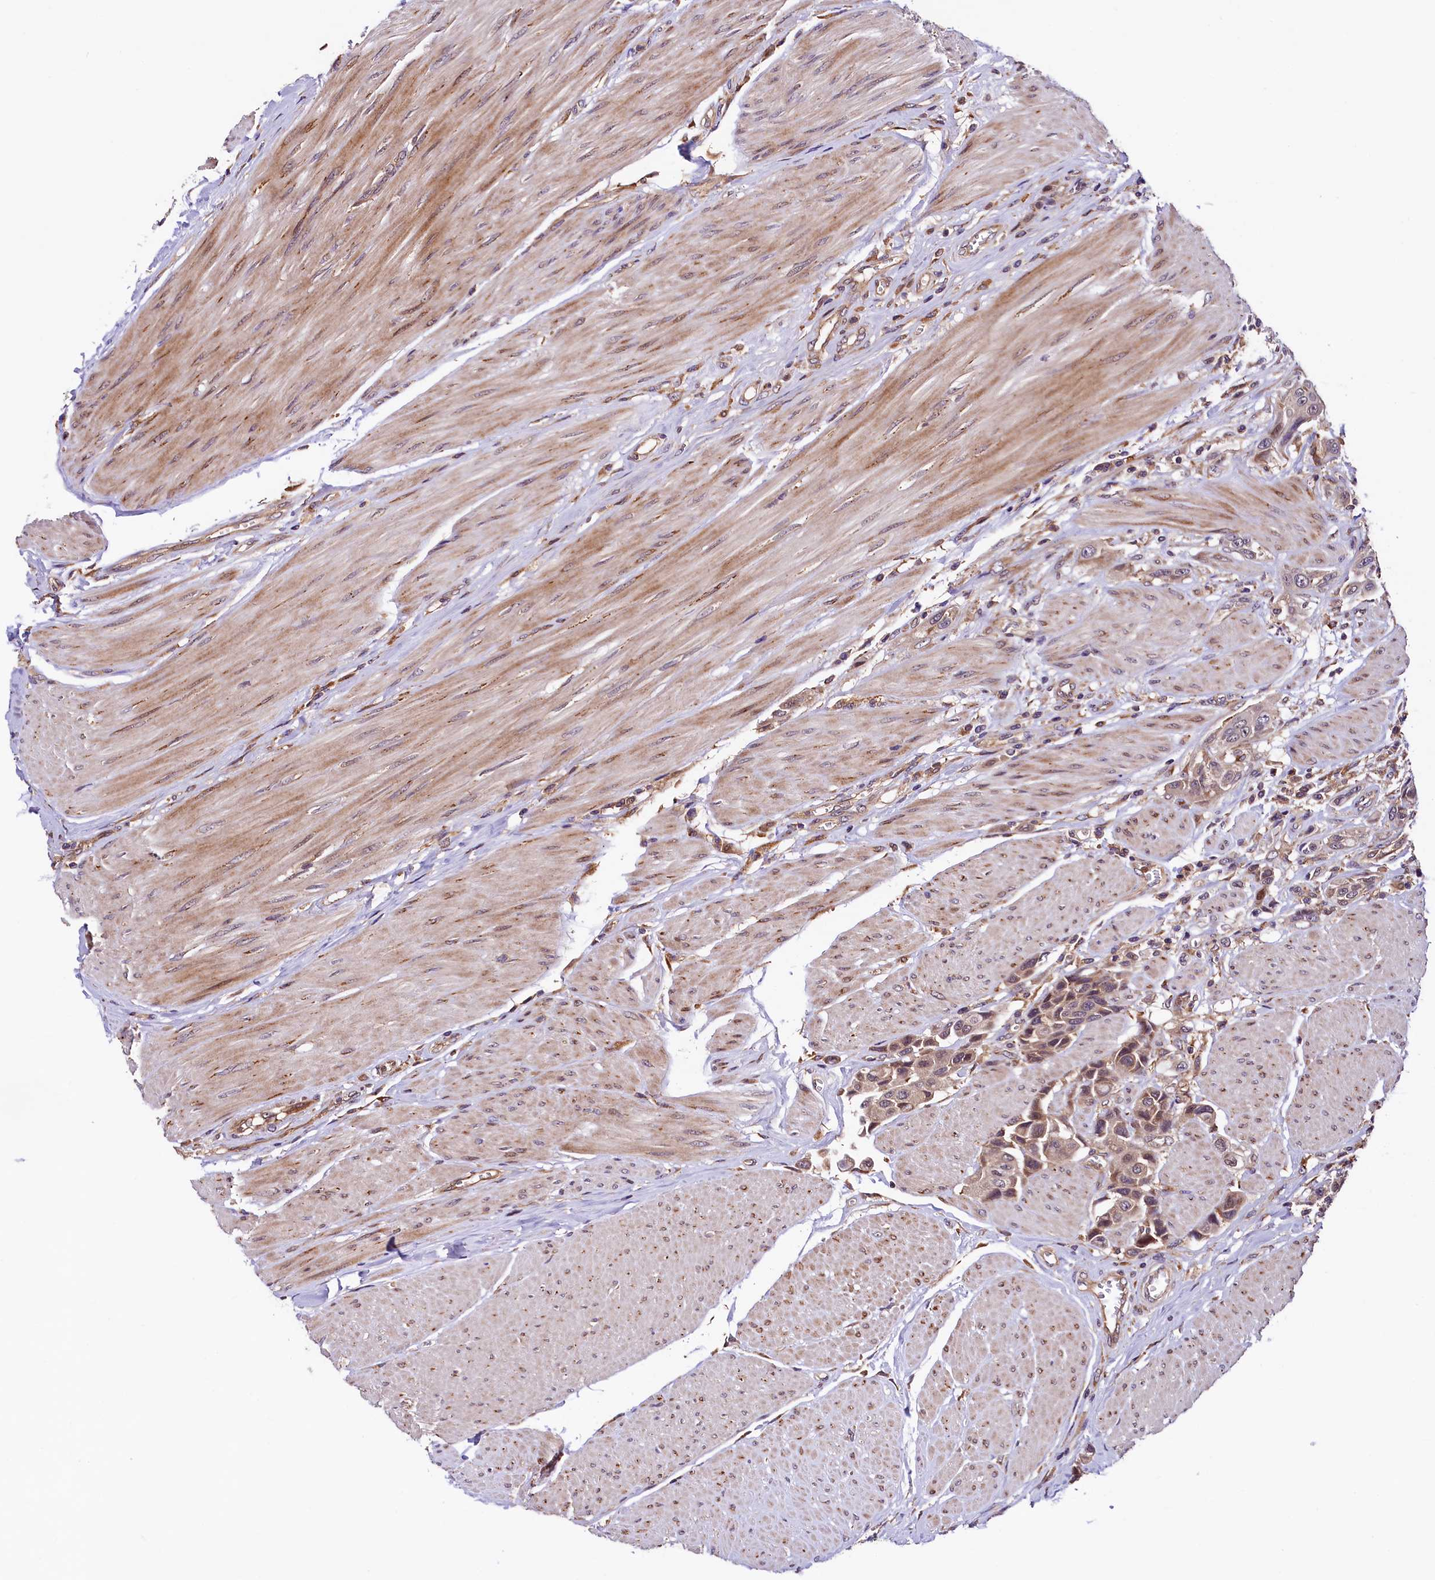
{"staining": {"intensity": "weak", "quantity": ">75%", "location": "cytoplasmic/membranous"}, "tissue": "urothelial cancer", "cell_type": "Tumor cells", "image_type": "cancer", "snomed": [{"axis": "morphology", "description": "Urothelial carcinoma, High grade"}, {"axis": "topography", "description": "Urinary bladder"}], "caption": "Approximately >75% of tumor cells in human high-grade urothelial carcinoma exhibit weak cytoplasmic/membranous protein staining as visualized by brown immunohistochemical staining.", "gene": "VPS35", "patient": {"sex": "male", "age": 50}}